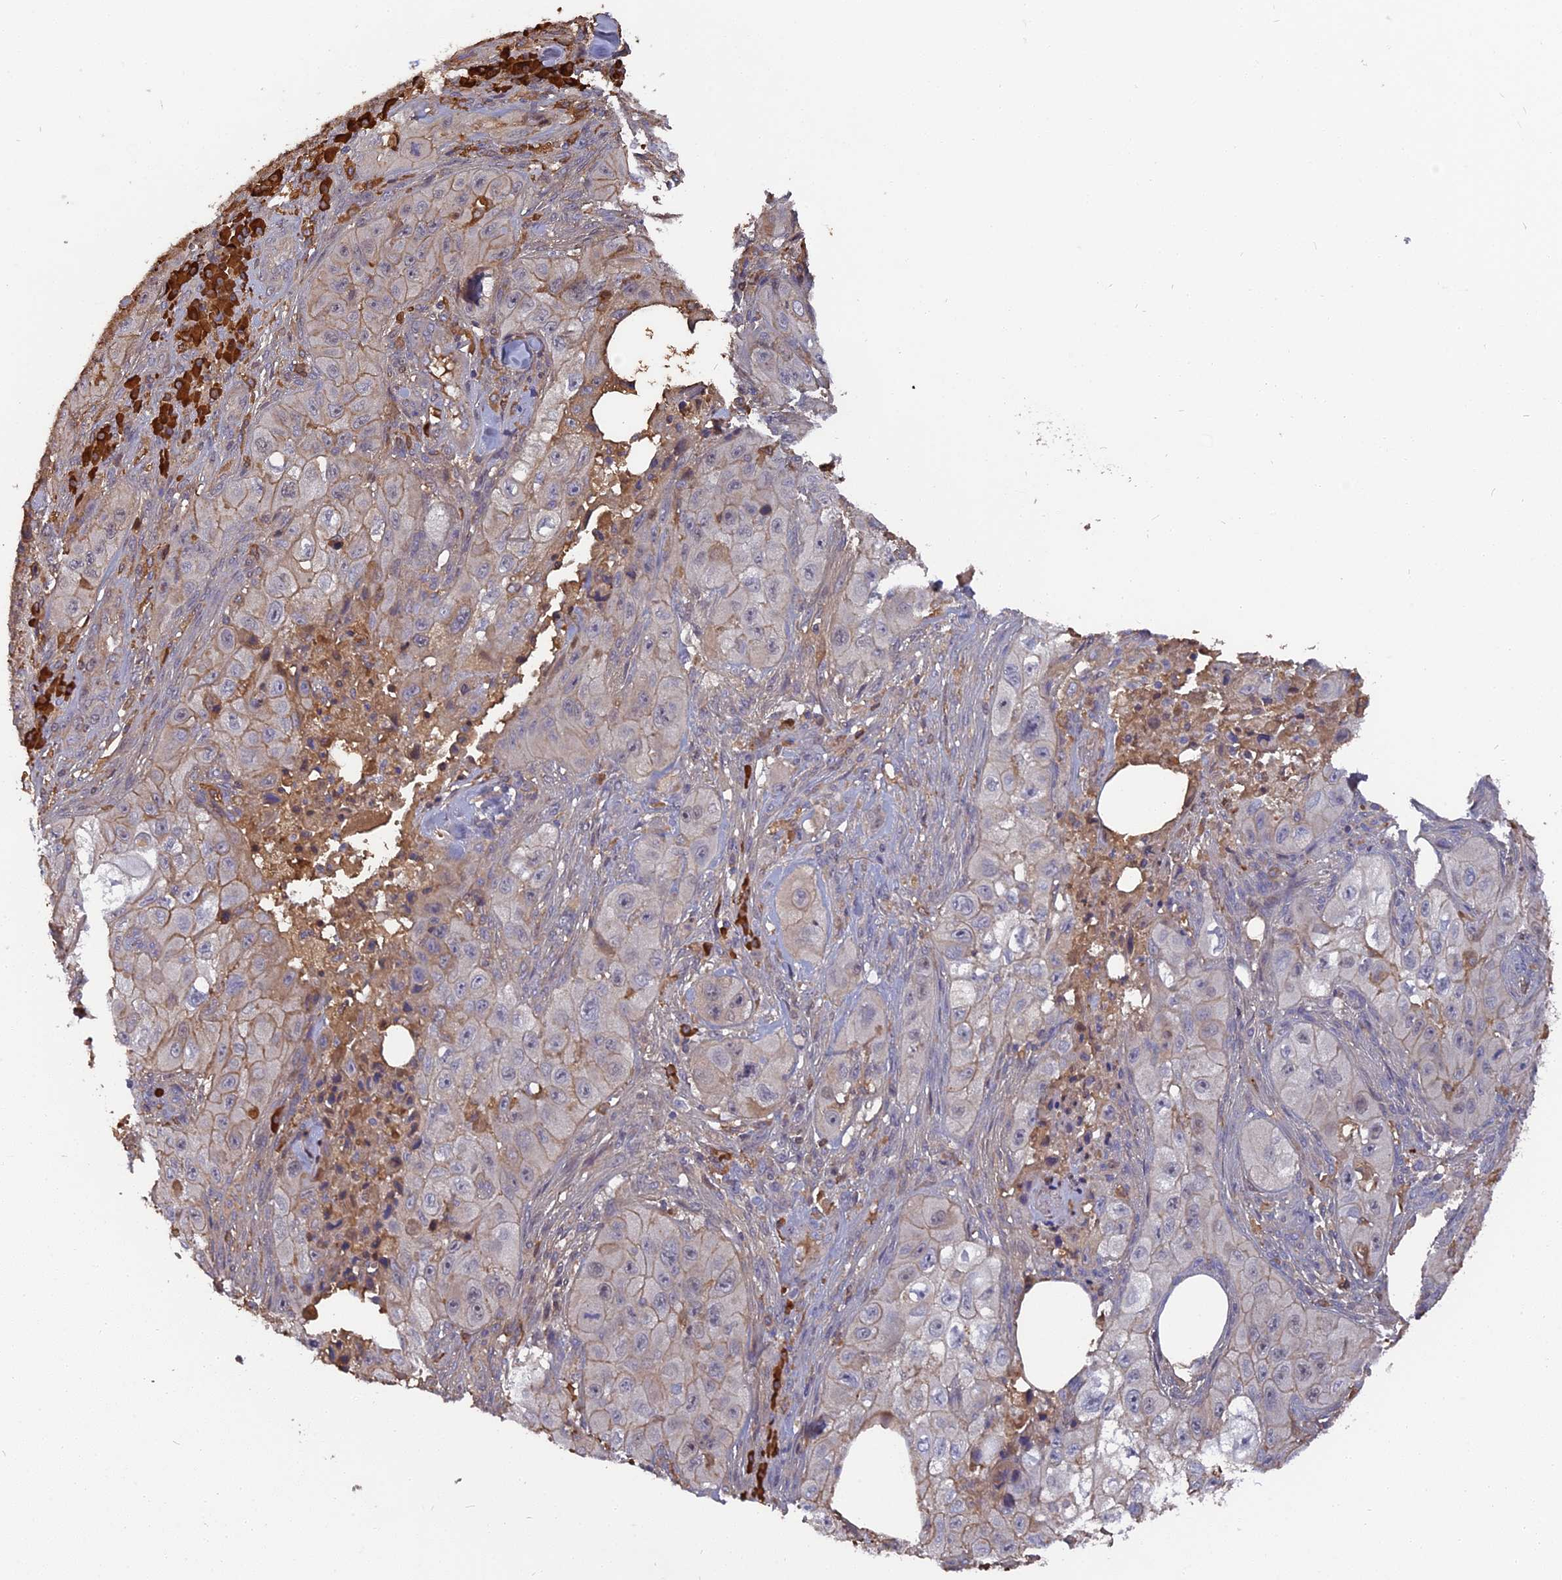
{"staining": {"intensity": "weak", "quantity": "<25%", "location": "cytoplasmic/membranous"}, "tissue": "skin cancer", "cell_type": "Tumor cells", "image_type": "cancer", "snomed": [{"axis": "morphology", "description": "Squamous cell carcinoma, NOS"}, {"axis": "topography", "description": "Skin"}, {"axis": "topography", "description": "Subcutis"}], "caption": "High magnification brightfield microscopy of skin cancer stained with DAB (3,3'-diaminobenzidine) (brown) and counterstained with hematoxylin (blue): tumor cells show no significant staining.", "gene": "ERMAP", "patient": {"sex": "male", "age": 73}}